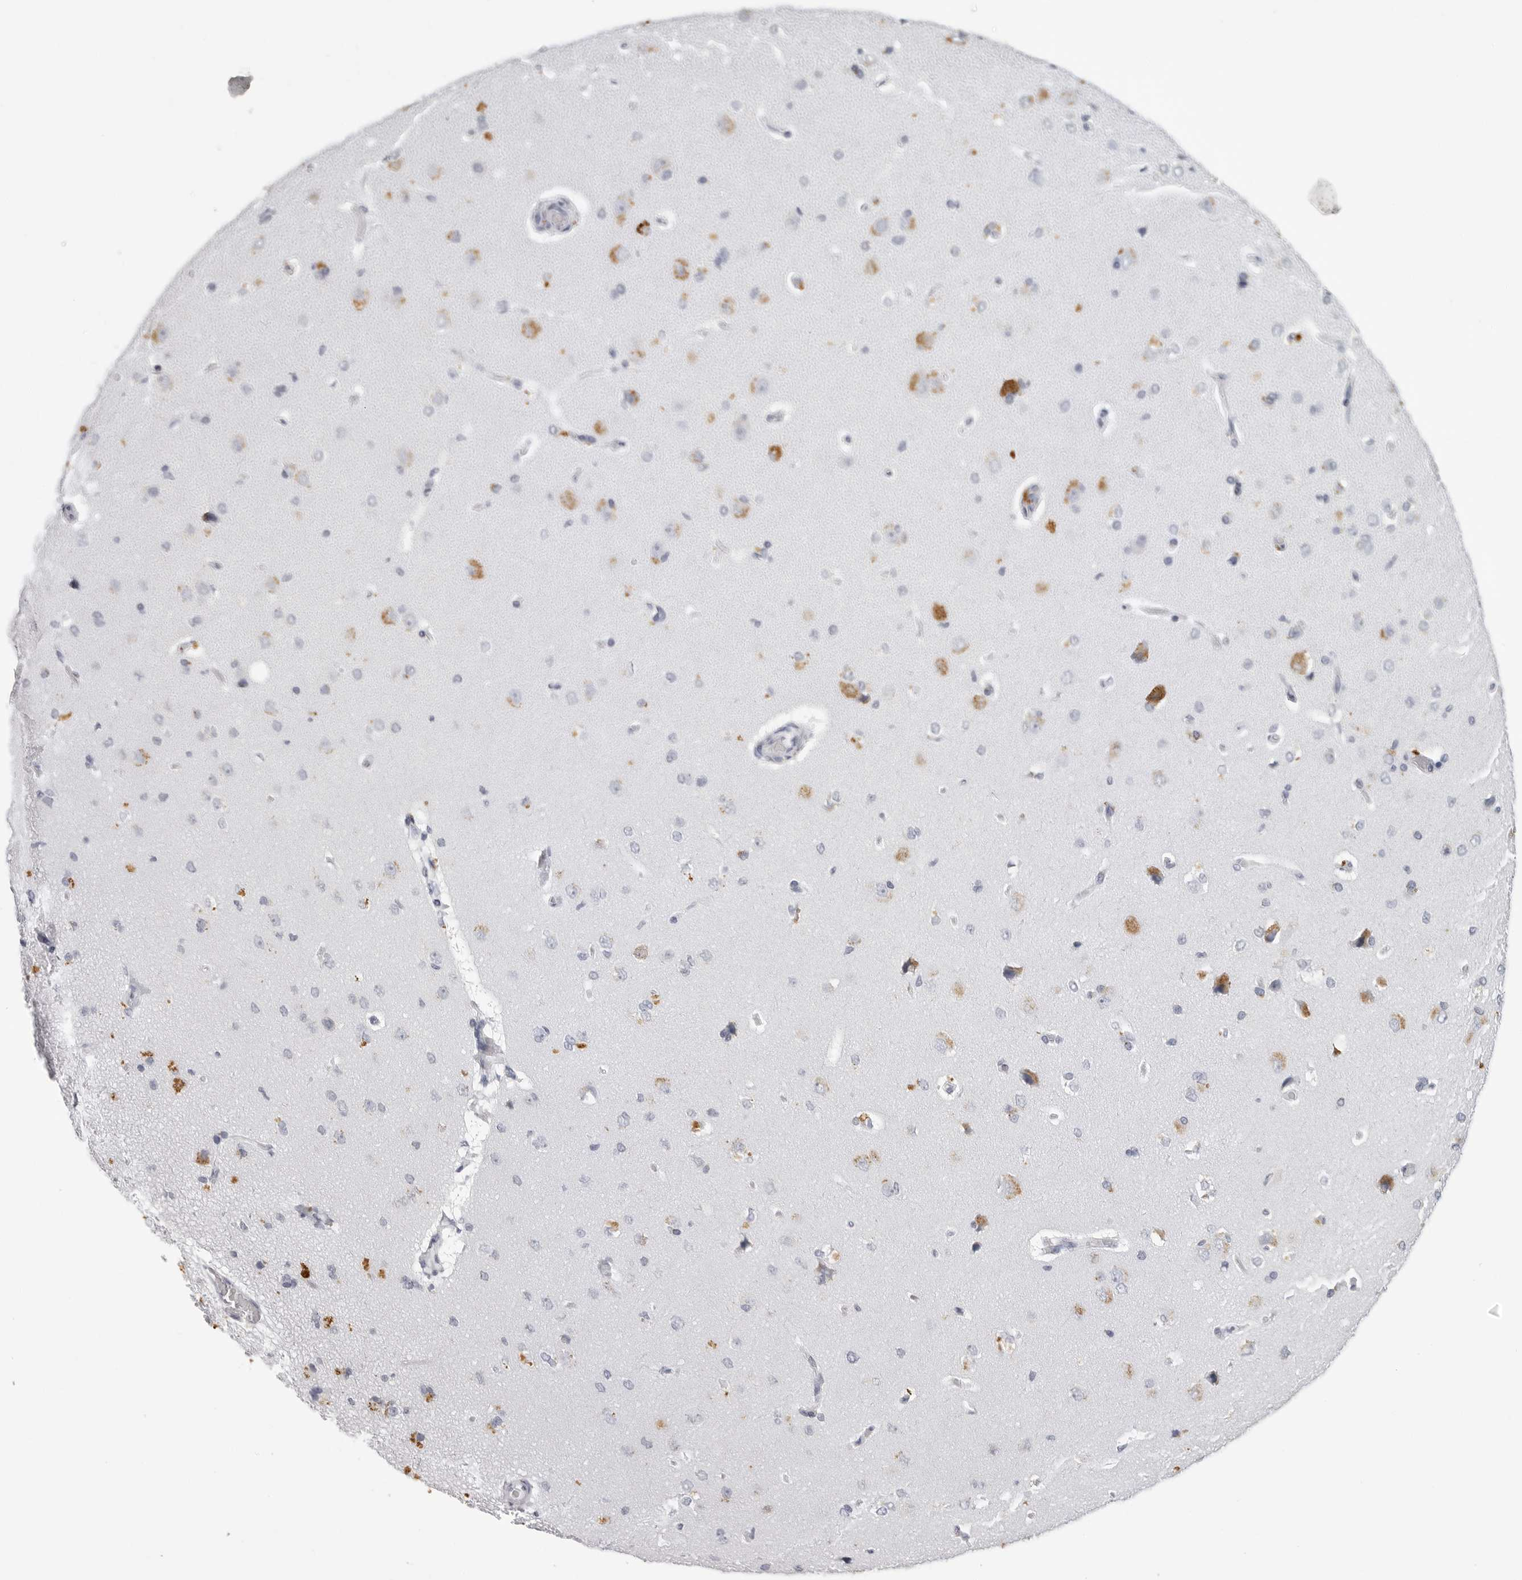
{"staining": {"intensity": "negative", "quantity": "none", "location": "none"}, "tissue": "cerebral cortex", "cell_type": "Endothelial cells", "image_type": "normal", "snomed": [{"axis": "morphology", "description": "Normal tissue, NOS"}, {"axis": "topography", "description": "Cerebral cortex"}], "caption": "Immunohistochemistry (IHC) histopathology image of normal cerebral cortex stained for a protein (brown), which shows no positivity in endothelial cells.", "gene": "LGALS4", "patient": {"sex": "male", "age": 62}}